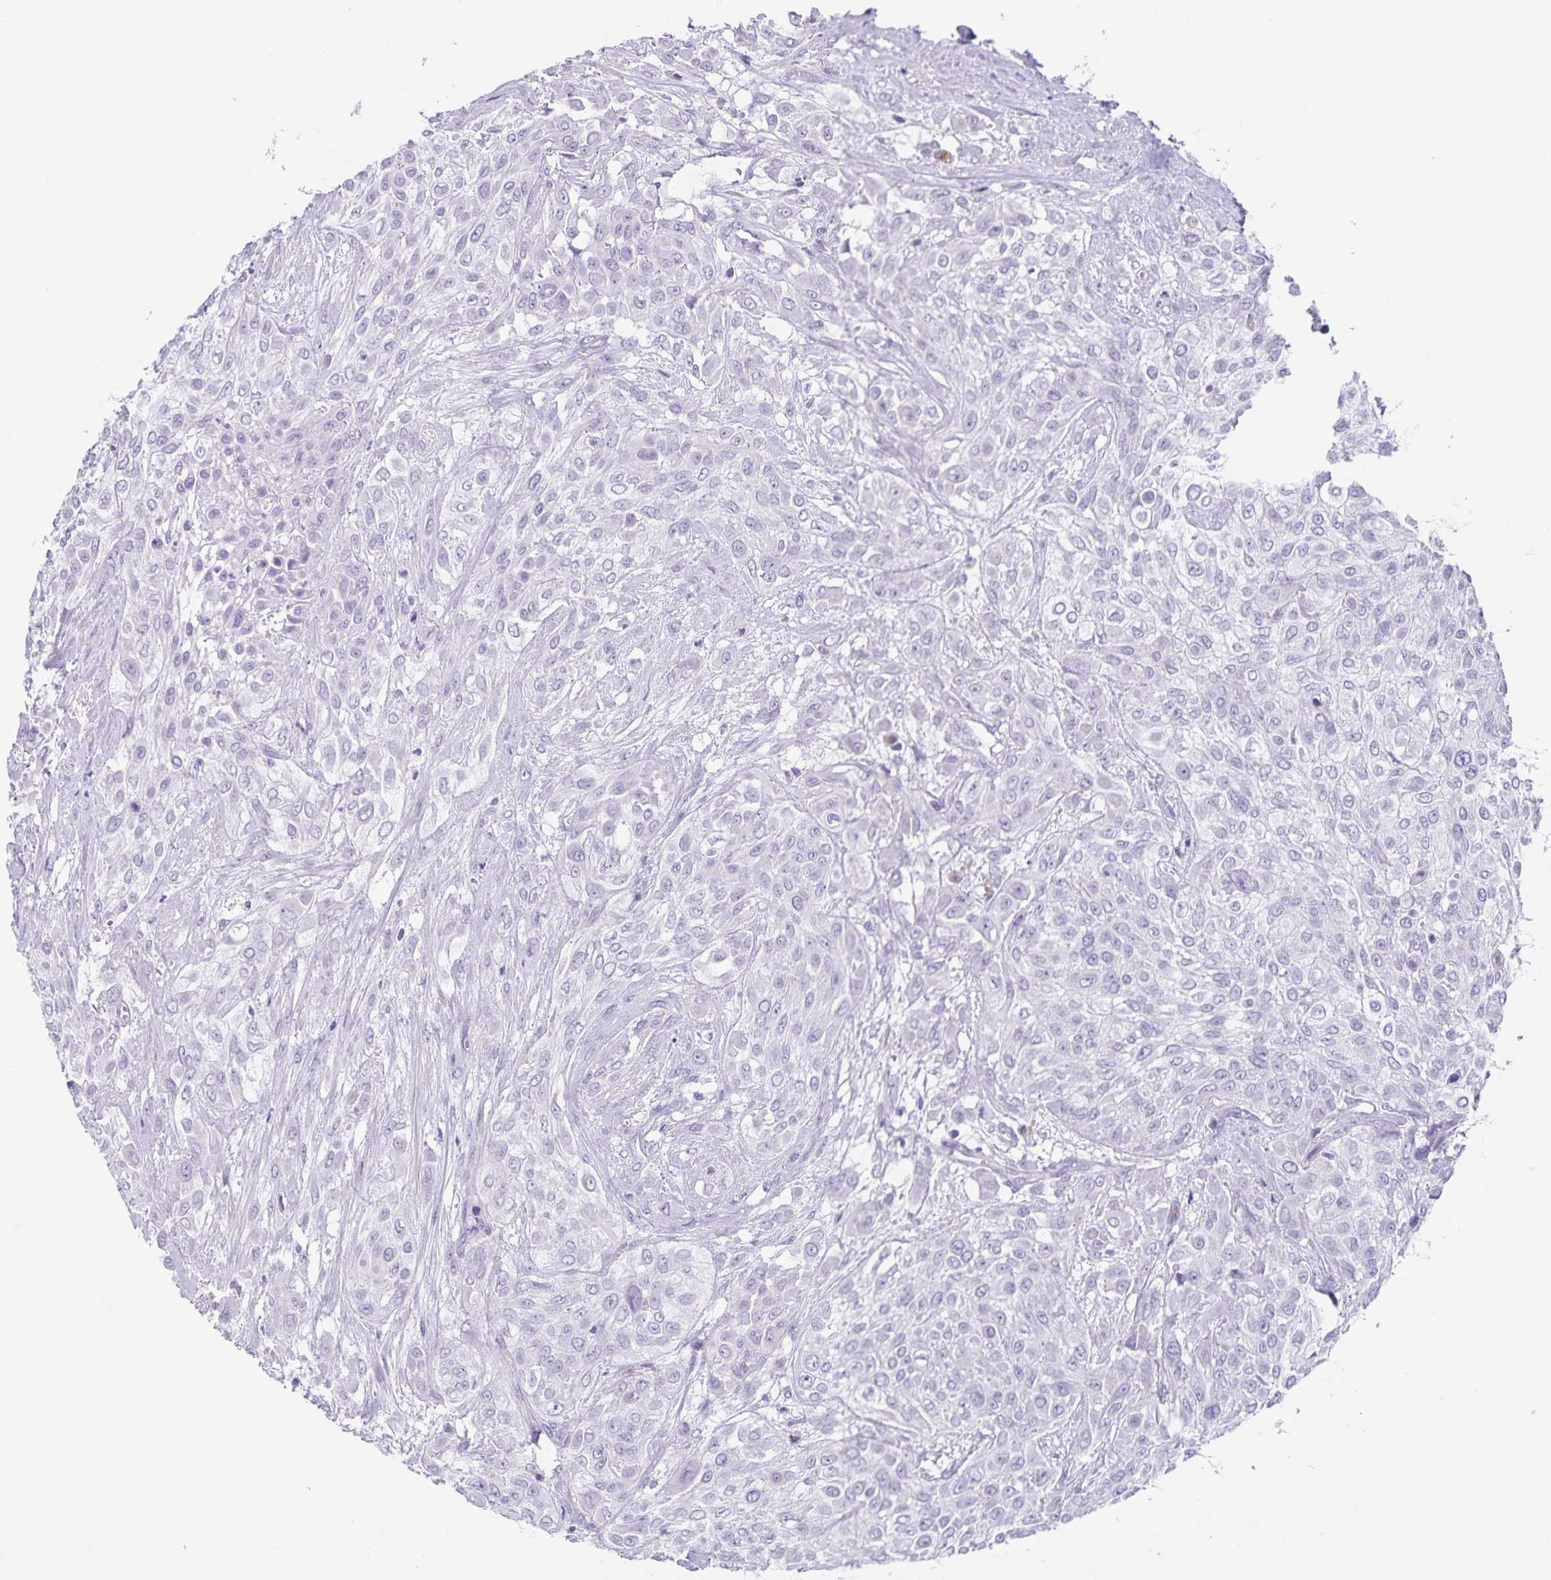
{"staining": {"intensity": "negative", "quantity": "none", "location": "none"}, "tissue": "urothelial cancer", "cell_type": "Tumor cells", "image_type": "cancer", "snomed": [{"axis": "morphology", "description": "Urothelial carcinoma, High grade"}, {"axis": "topography", "description": "Urinary bladder"}], "caption": "Immunohistochemical staining of human urothelial cancer demonstrates no significant expression in tumor cells.", "gene": "C11orf42", "patient": {"sex": "male", "age": 57}}